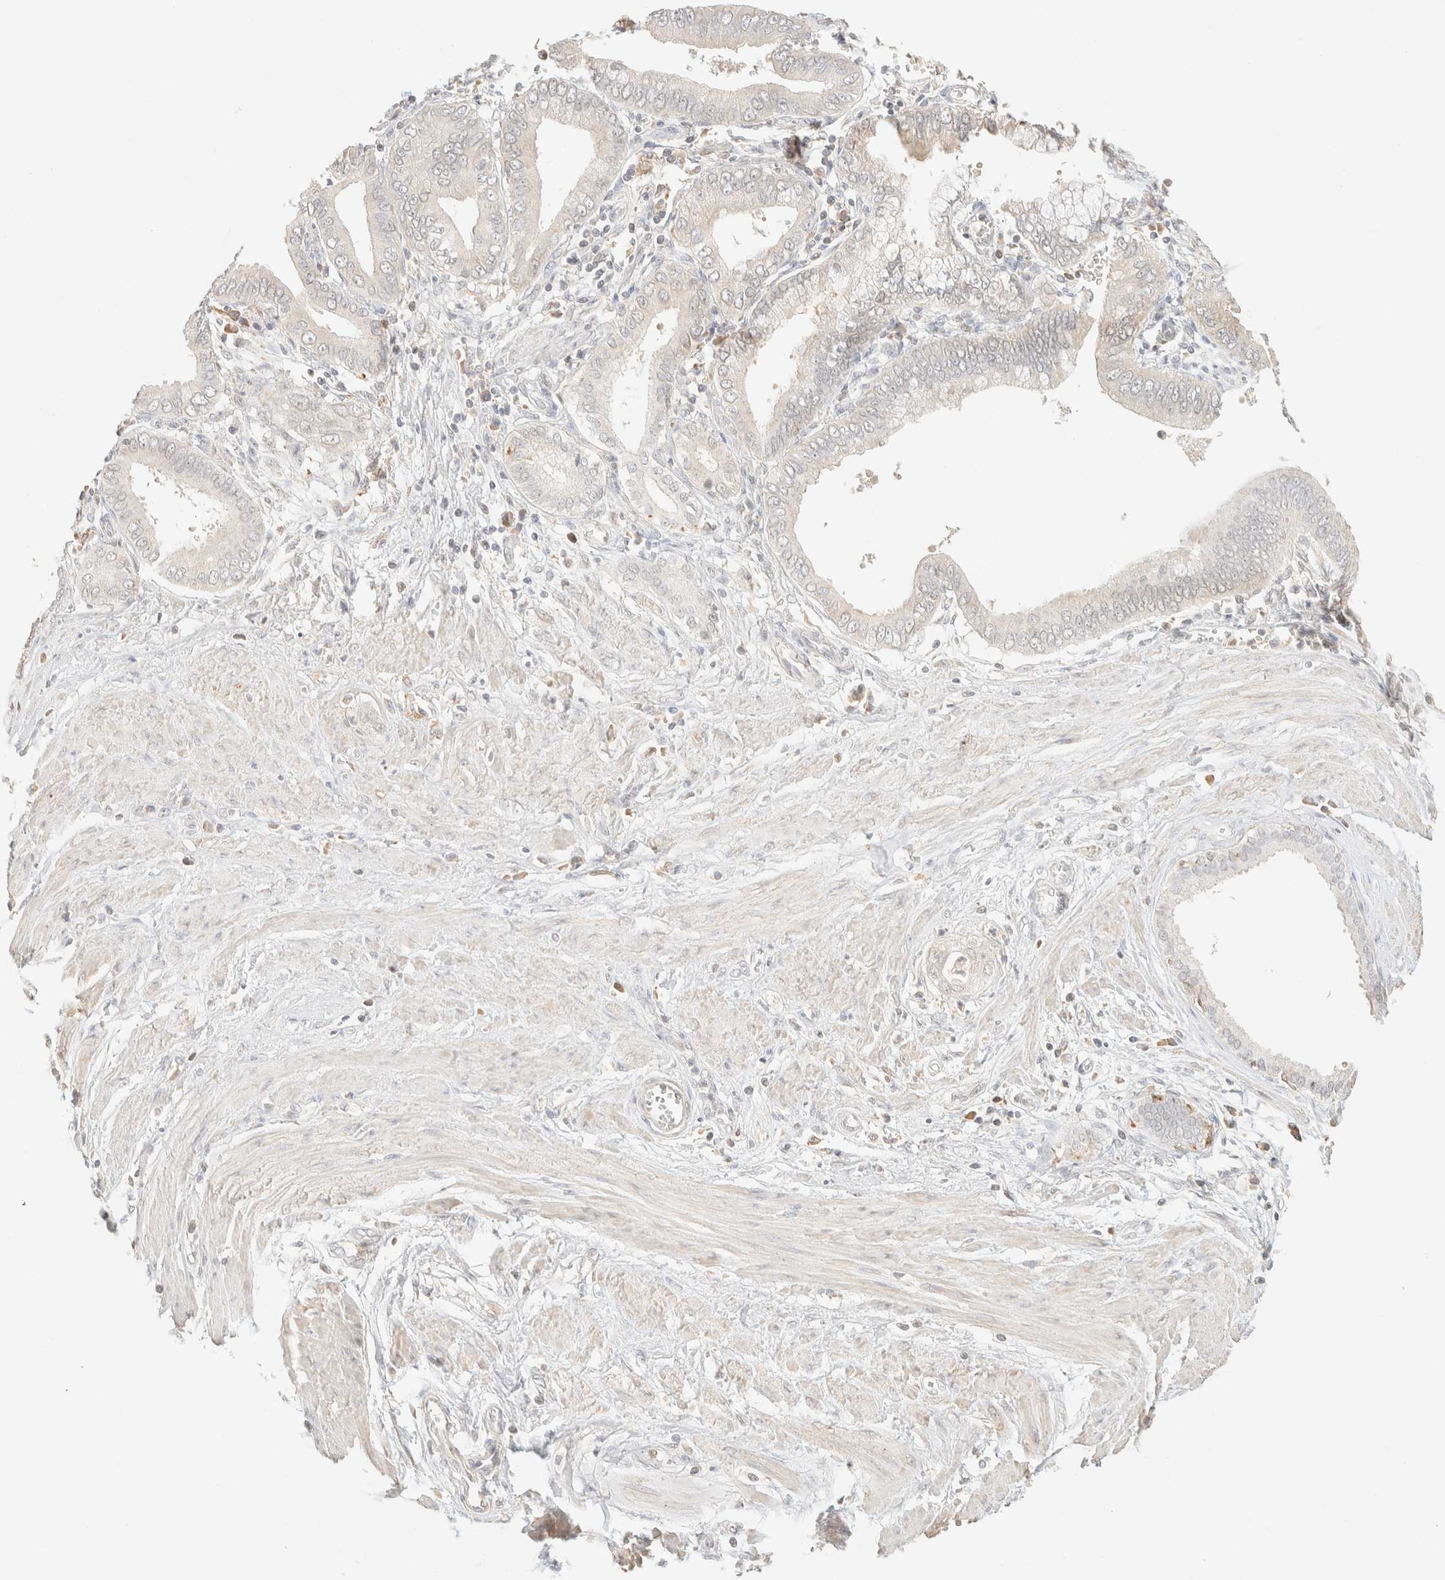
{"staining": {"intensity": "negative", "quantity": "none", "location": "none"}, "tissue": "pancreatic cancer", "cell_type": "Tumor cells", "image_type": "cancer", "snomed": [{"axis": "morphology", "description": "Normal tissue, NOS"}, {"axis": "topography", "description": "Lymph node"}], "caption": "Tumor cells show no significant positivity in pancreatic cancer.", "gene": "TIMD4", "patient": {"sex": "male", "age": 50}}